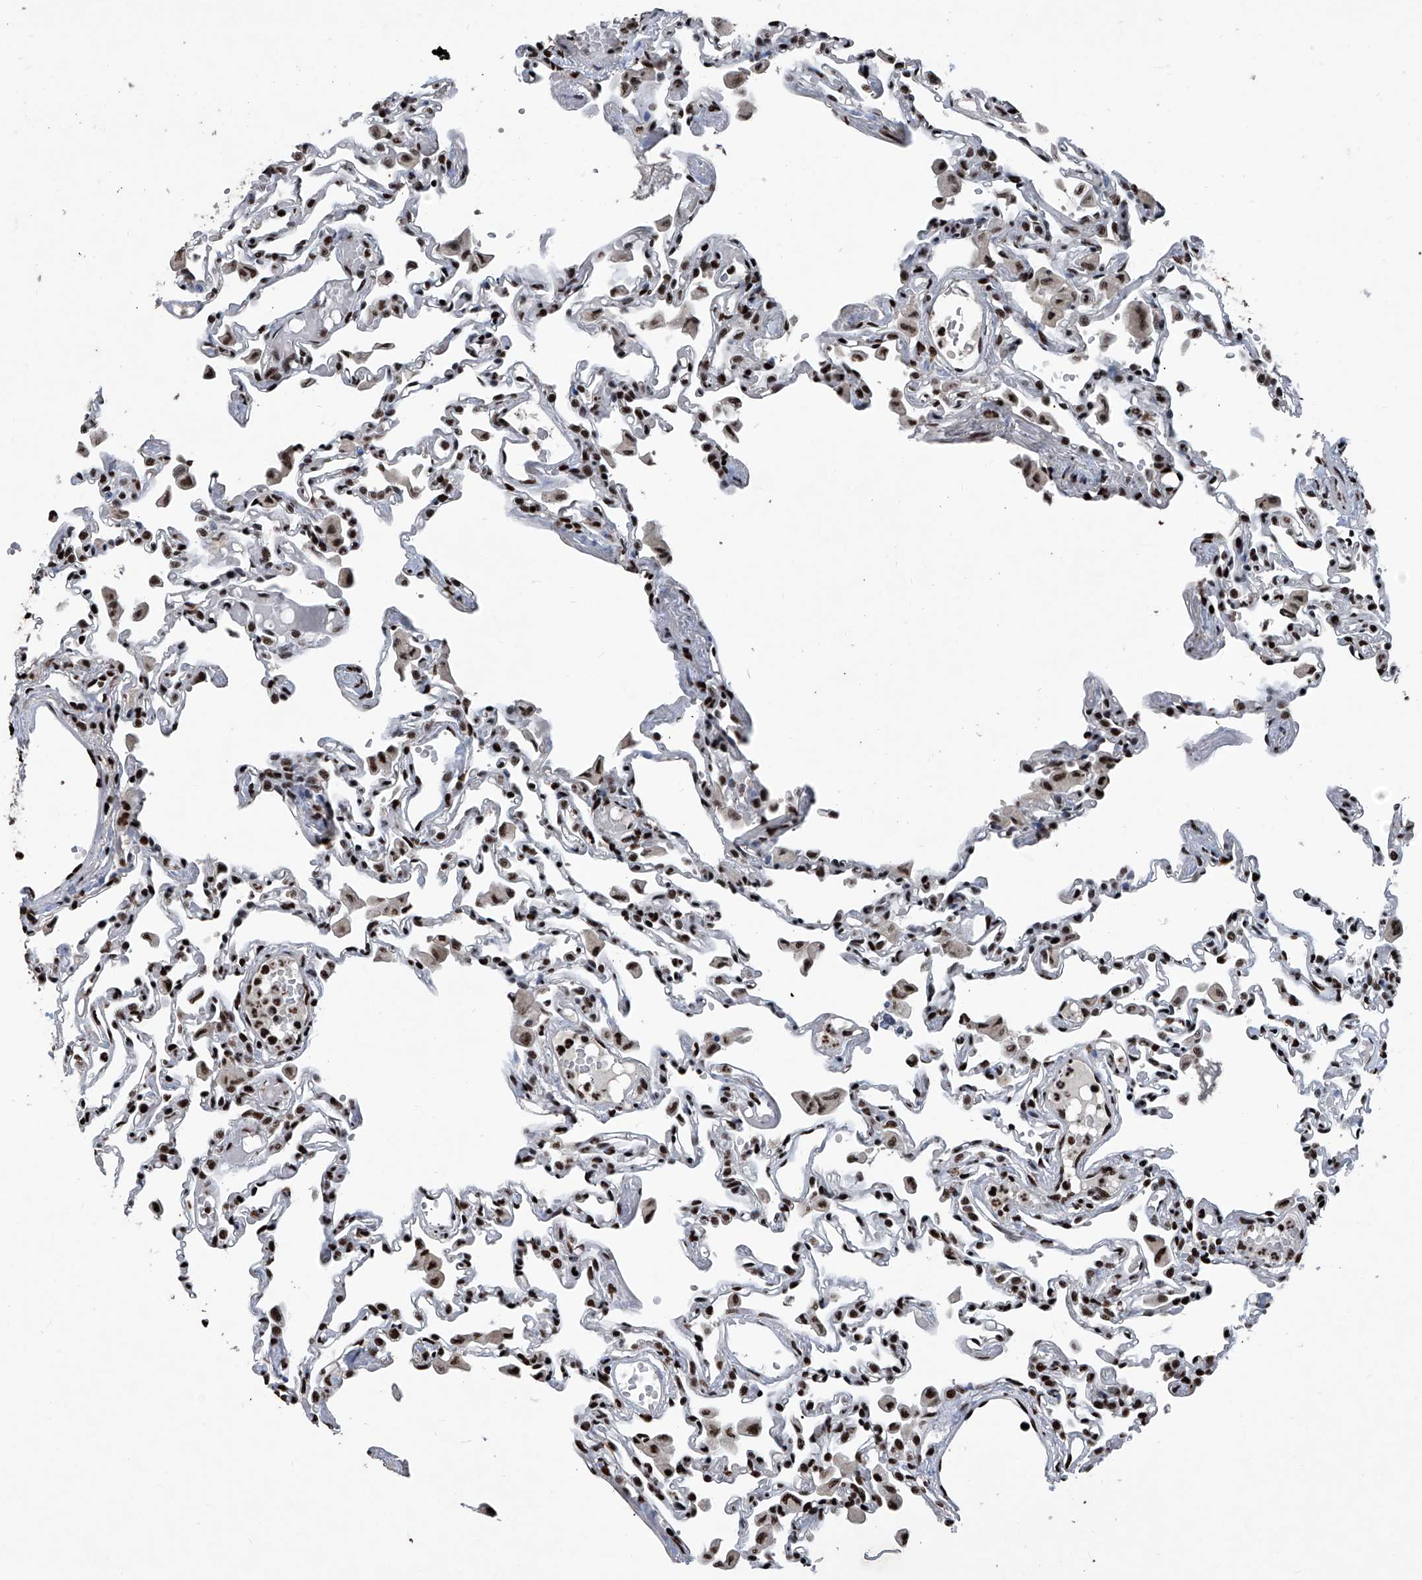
{"staining": {"intensity": "strong", "quantity": ">75%", "location": "nuclear"}, "tissue": "lung", "cell_type": "Alveolar cells", "image_type": "normal", "snomed": [{"axis": "morphology", "description": "Normal tissue, NOS"}, {"axis": "topography", "description": "Bronchus"}, {"axis": "topography", "description": "Lung"}], "caption": "Unremarkable lung was stained to show a protein in brown. There is high levels of strong nuclear staining in approximately >75% of alveolar cells.", "gene": "DDX39B", "patient": {"sex": "female", "age": 49}}